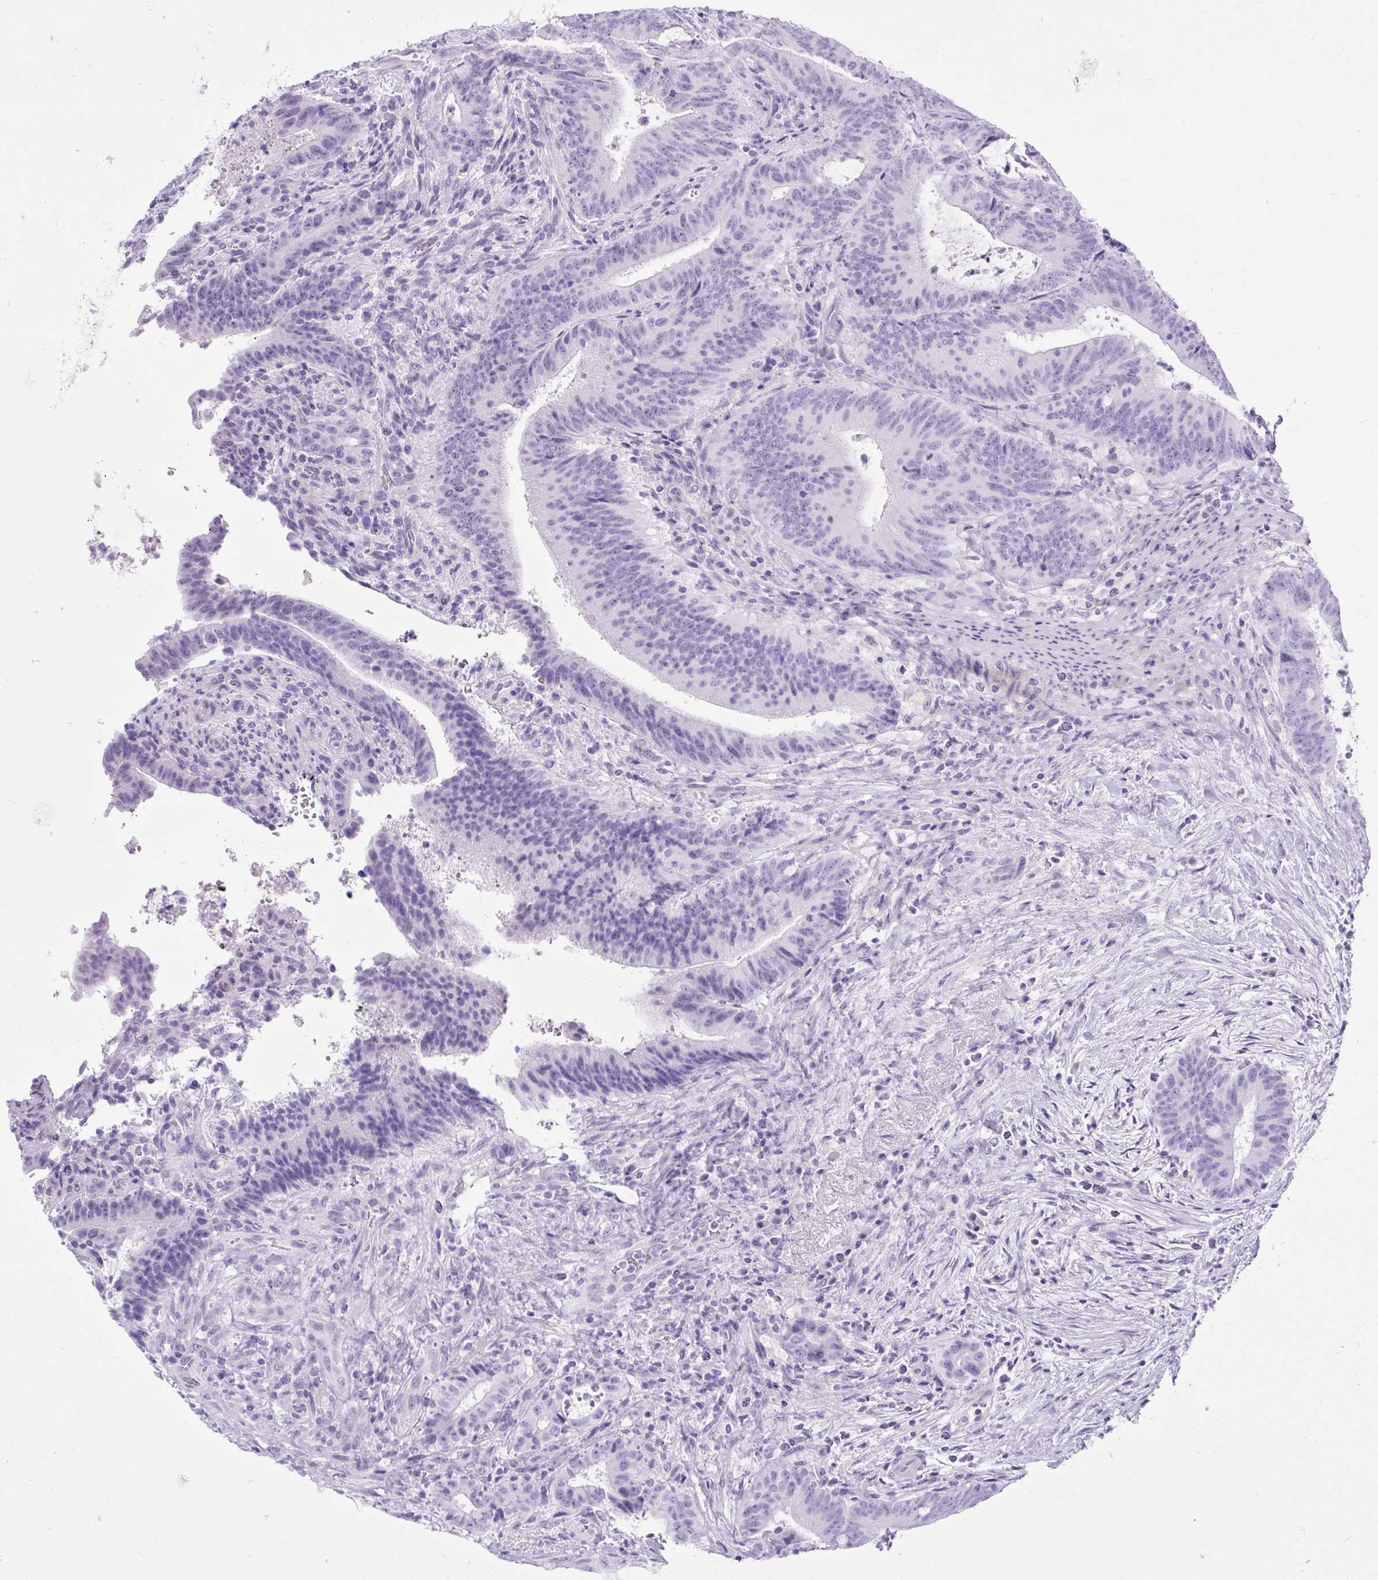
{"staining": {"intensity": "negative", "quantity": "none", "location": "none"}, "tissue": "colorectal cancer", "cell_type": "Tumor cells", "image_type": "cancer", "snomed": [{"axis": "morphology", "description": "Adenocarcinoma, NOS"}, {"axis": "topography", "description": "Colon"}], "caption": "An image of human colorectal adenocarcinoma is negative for staining in tumor cells. Brightfield microscopy of immunohistochemistry stained with DAB (brown) and hematoxylin (blue), captured at high magnification.", "gene": "UPP1", "patient": {"sex": "female", "age": 43}}